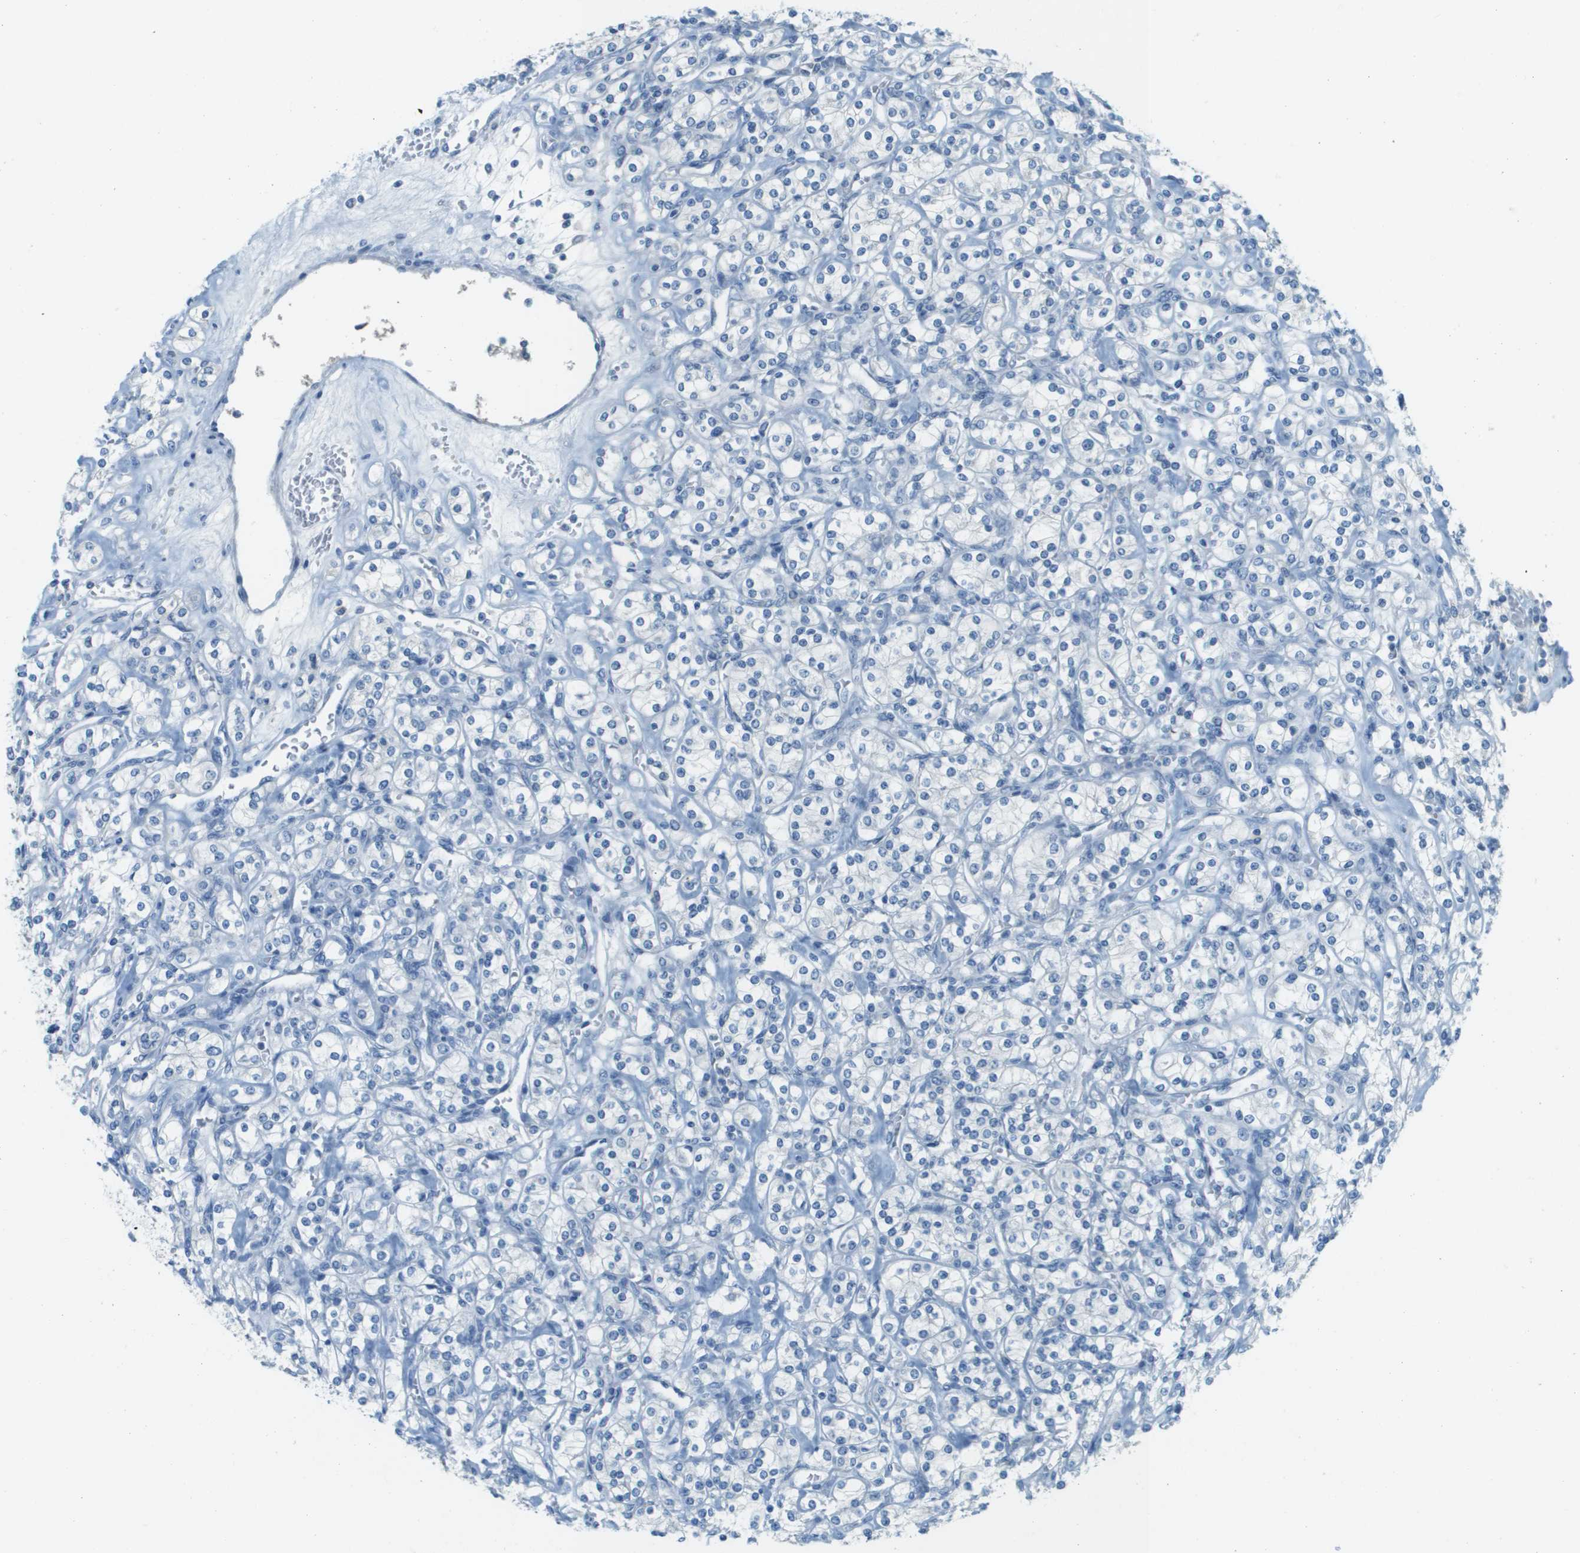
{"staining": {"intensity": "negative", "quantity": "none", "location": "none"}, "tissue": "renal cancer", "cell_type": "Tumor cells", "image_type": "cancer", "snomed": [{"axis": "morphology", "description": "Adenocarcinoma, NOS"}, {"axis": "topography", "description": "Kidney"}], "caption": "This image is of renal cancer (adenocarcinoma) stained with immunohistochemistry (IHC) to label a protein in brown with the nuclei are counter-stained blue. There is no staining in tumor cells.", "gene": "DCN", "patient": {"sex": "male", "age": 77}}